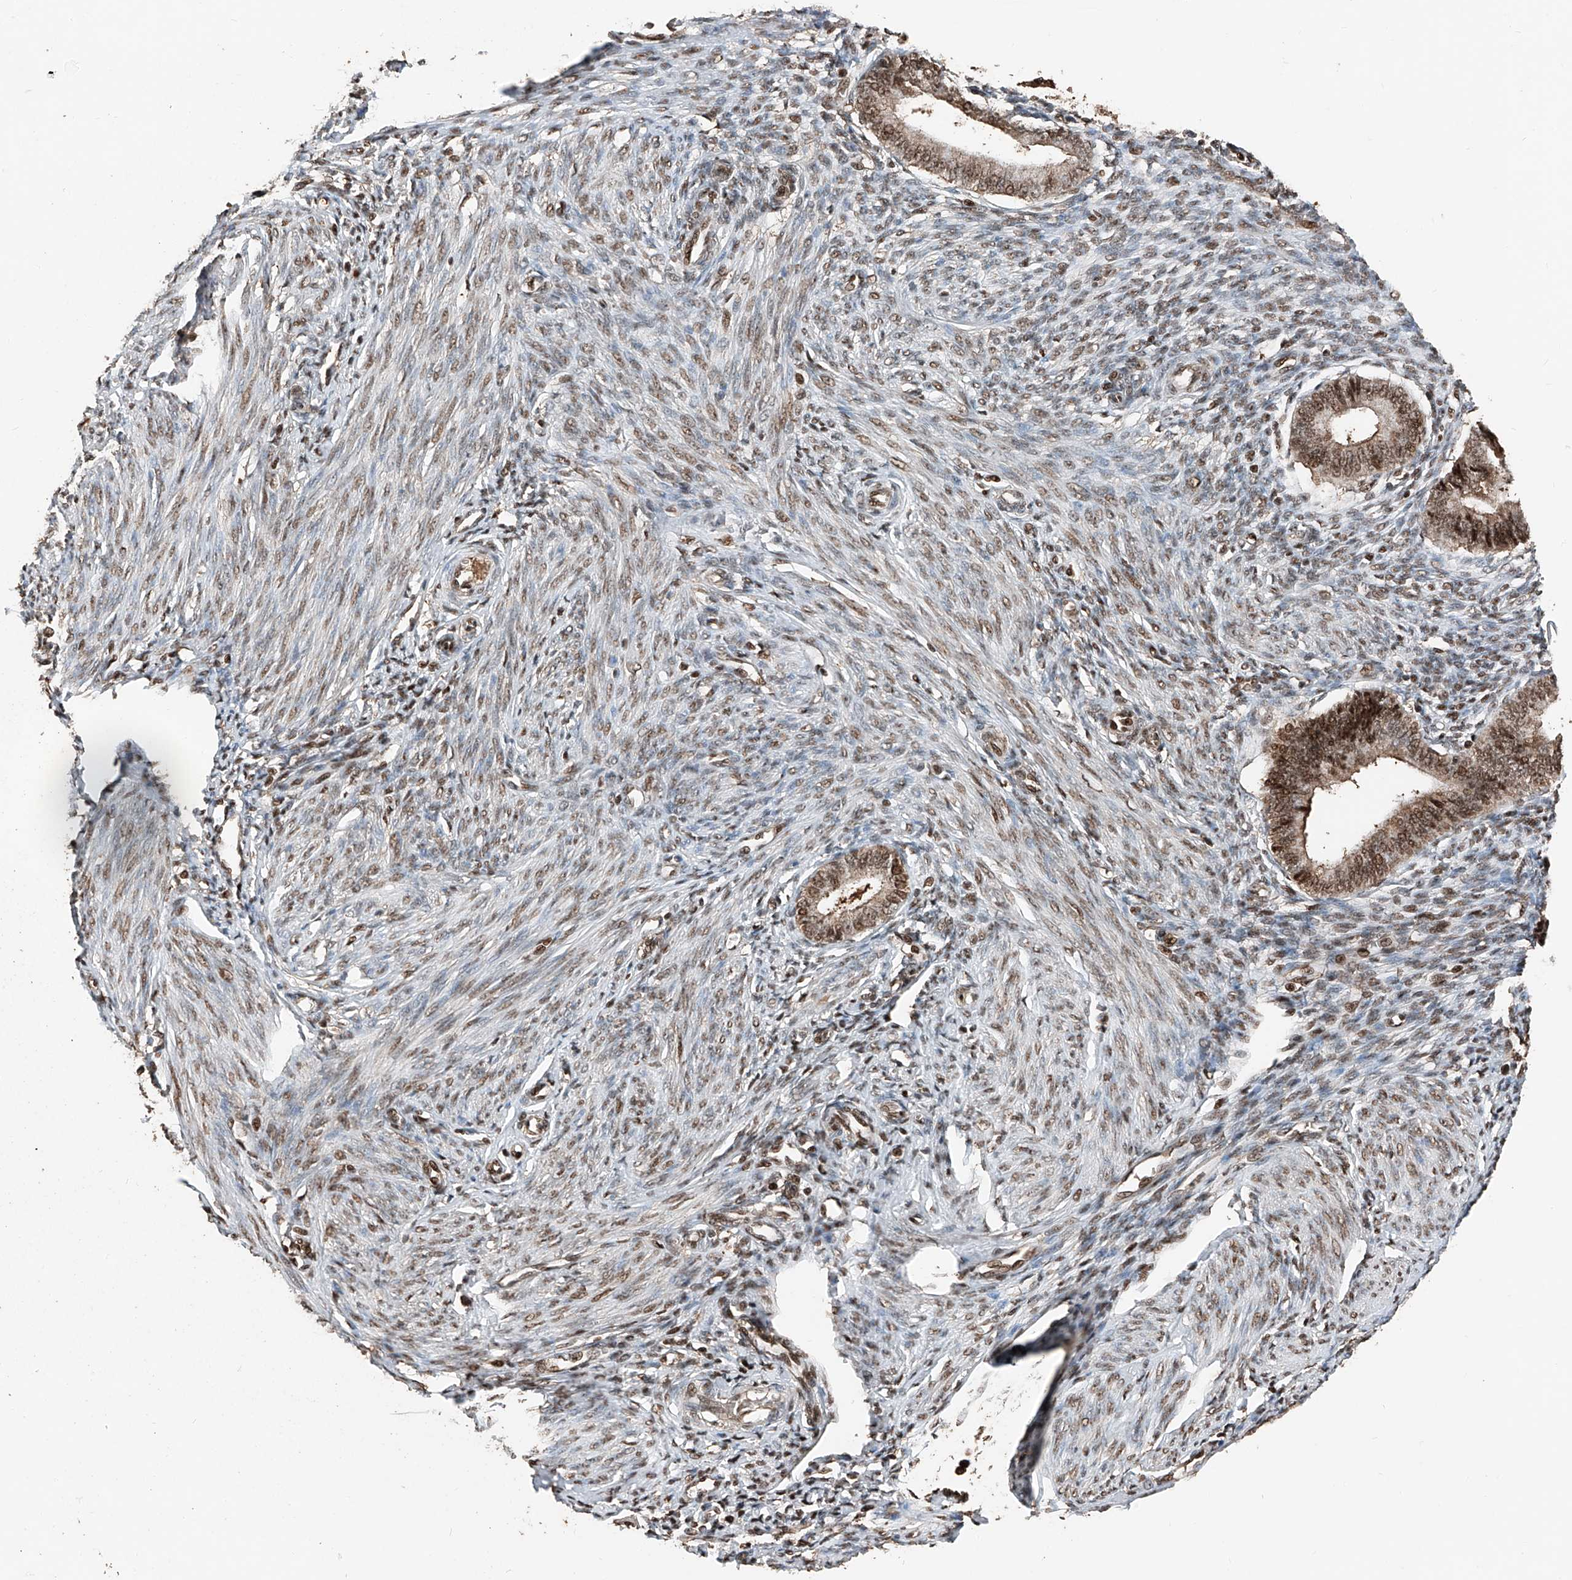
{"staining": {"intensity": "weak", "quantity": ">75%", "location": "nuclear"}, "tissue": "endometrium", "cell_type": "Cells in endometrial stroma", "image_type": "normal", "snomed": [{"axis": "morphology", "description": "Normal tissue, NOS"}, {"axis": "topography", "description": "Endometrium"}], "caption": "The immunohistochemical stain highlights weak nuclear staining in cells in endometrial stroma of normal endometrium. Nuclei are stained in blue.", "gene": "RMND1", "patient": {"sex": "female", "age": 46}}